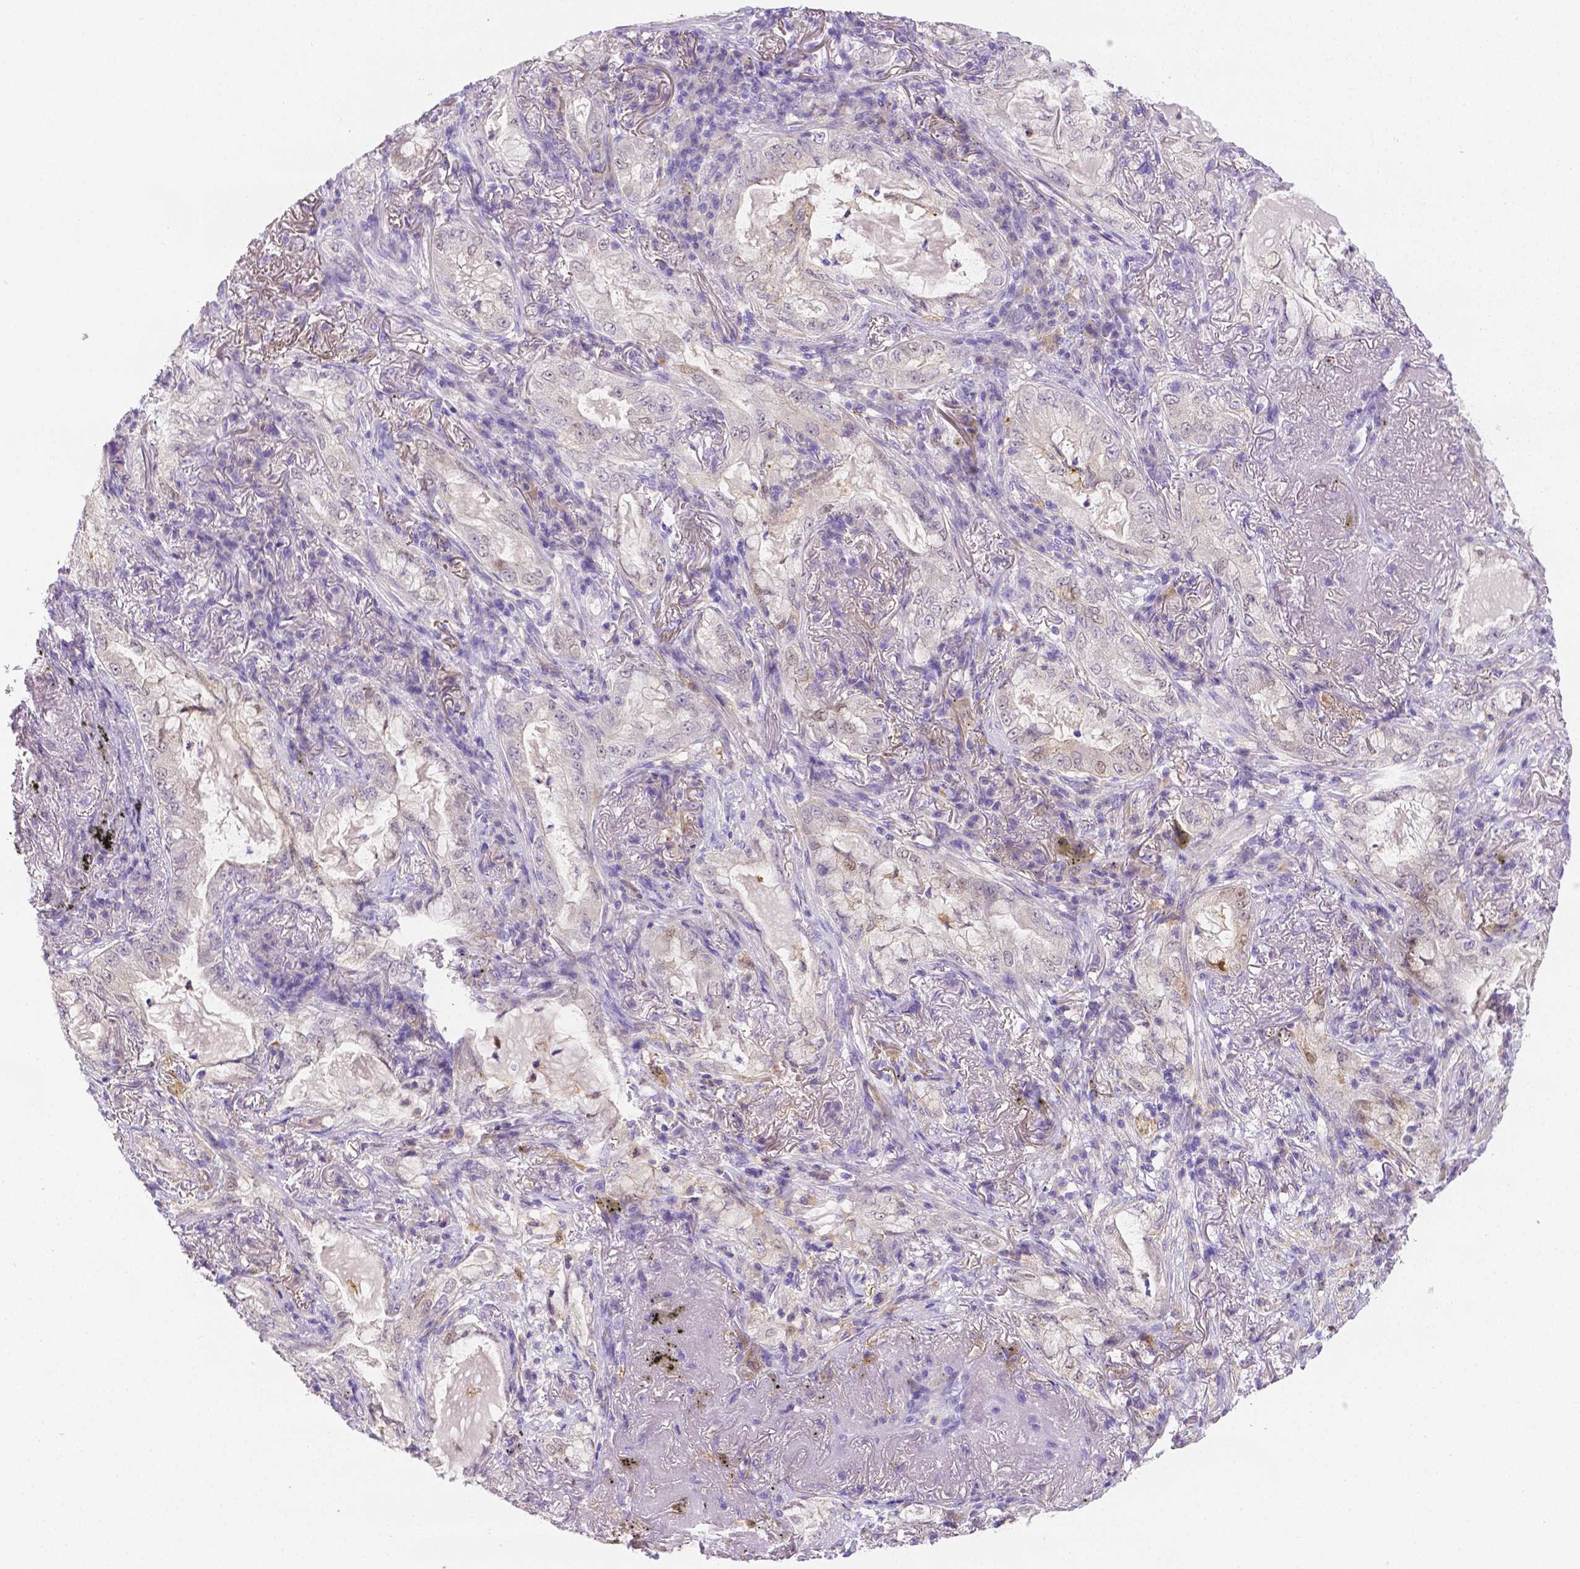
{"staining": {"intensity": "negative", "quantity": "none", "location": "none"}, "tissue": "lung cancer", "cell_type": "Tumor cells", "image_type": "cancer", "snomed": [{"axis": "morphology", "description": "Adenocarcinoma, NOS"}, {"axis": "topography", "description": "Lung"}], "caption": "This is an immunohistochemistry image of lung cancer. There is no expression in tumor cells.", "gene": "NXPH2", "patient": {"sex": "female", "age": 73}}